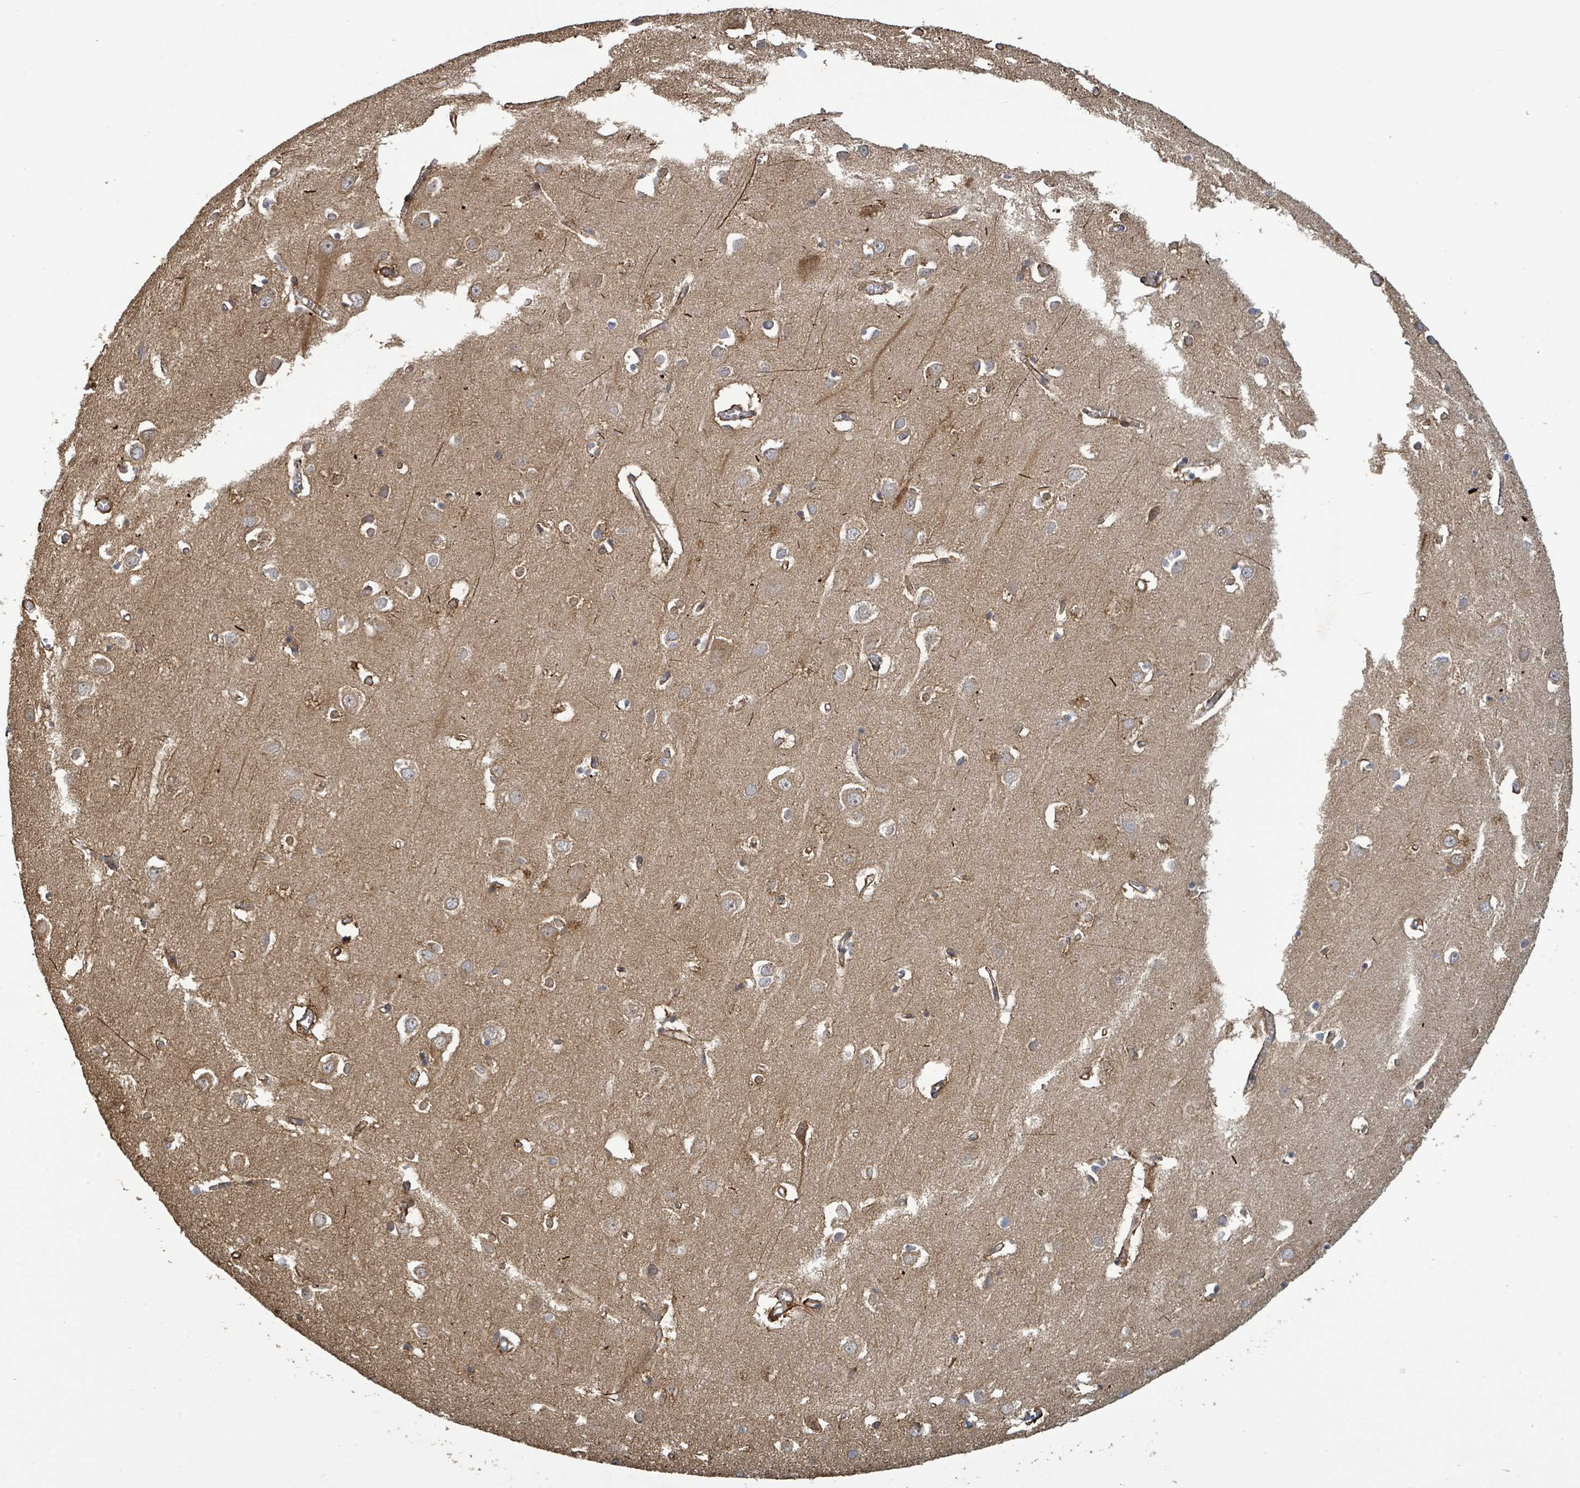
{"staining": {"intensity": "moderate", "quantity": ">75%", "location": "cytoplasmic/membranous"}, "tissue": "cerebral cortex", "cell_type": "Endothelial cells", "image_type": "normal", "snomed": [{"axis": "morphology", "description": "Normal tissue, NOS"}, {"axis": "topography", "description": "Cerebral cortex"}], "caption": "IHC staining of benign cerebral cortex, which shows medium levels of moderate cytoplasmic/membranous staining in approximately >75% of endothelial cells indicating moderate cytoplasmic/membranous protein positivity. The staining was performed using DAB (brown) for protein detection and nuclei were counterstained in hematoxylin (blue).", "gene": "STARD4", "patient": {"sex": "male", "age": 70}}